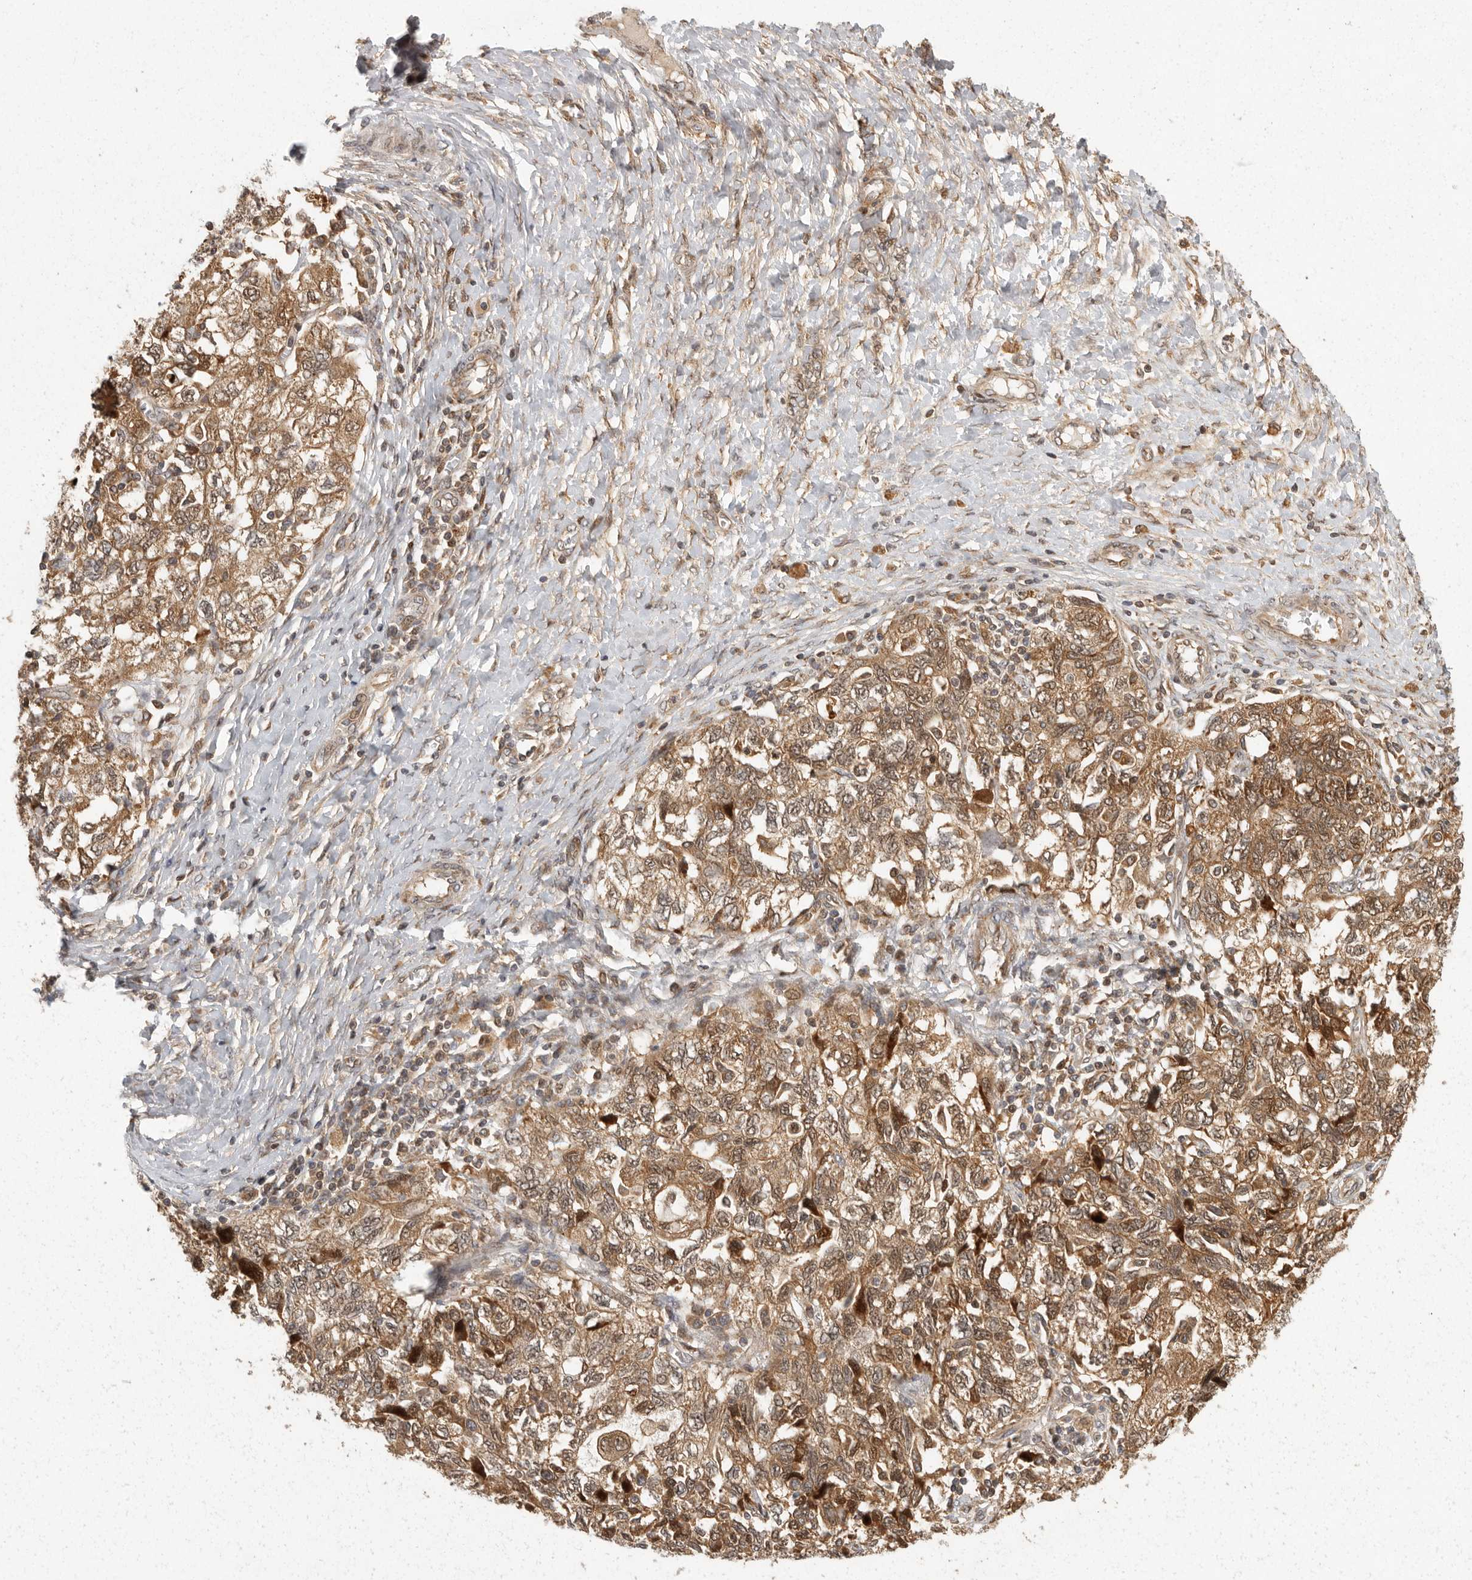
{"staining": {"intensity": "moderate", "quantity": ">75%", "location": "cytoplasmic/membranous,nuclear"}, "tissue": "ovarian cancer", "cell_type": "Tumor cells", "image_type": "cancer", "snomed": [{"axis": "morphology", "description": "Carcinoma, NOS"}, {"axis": "morphology", "description": "Cystadenocarcinoma, serous, NOS"}, {"axis": "topography", "description": "Ovary"}], "caption": "Moderate cytoplasmic/membranous and nuclear protein staining is appreciated in about >75% of tumor cells in ovarian serous cystadenocarcinoma.", "gene": "SWT1", "patient": {"sex": "female", "age": 69}}